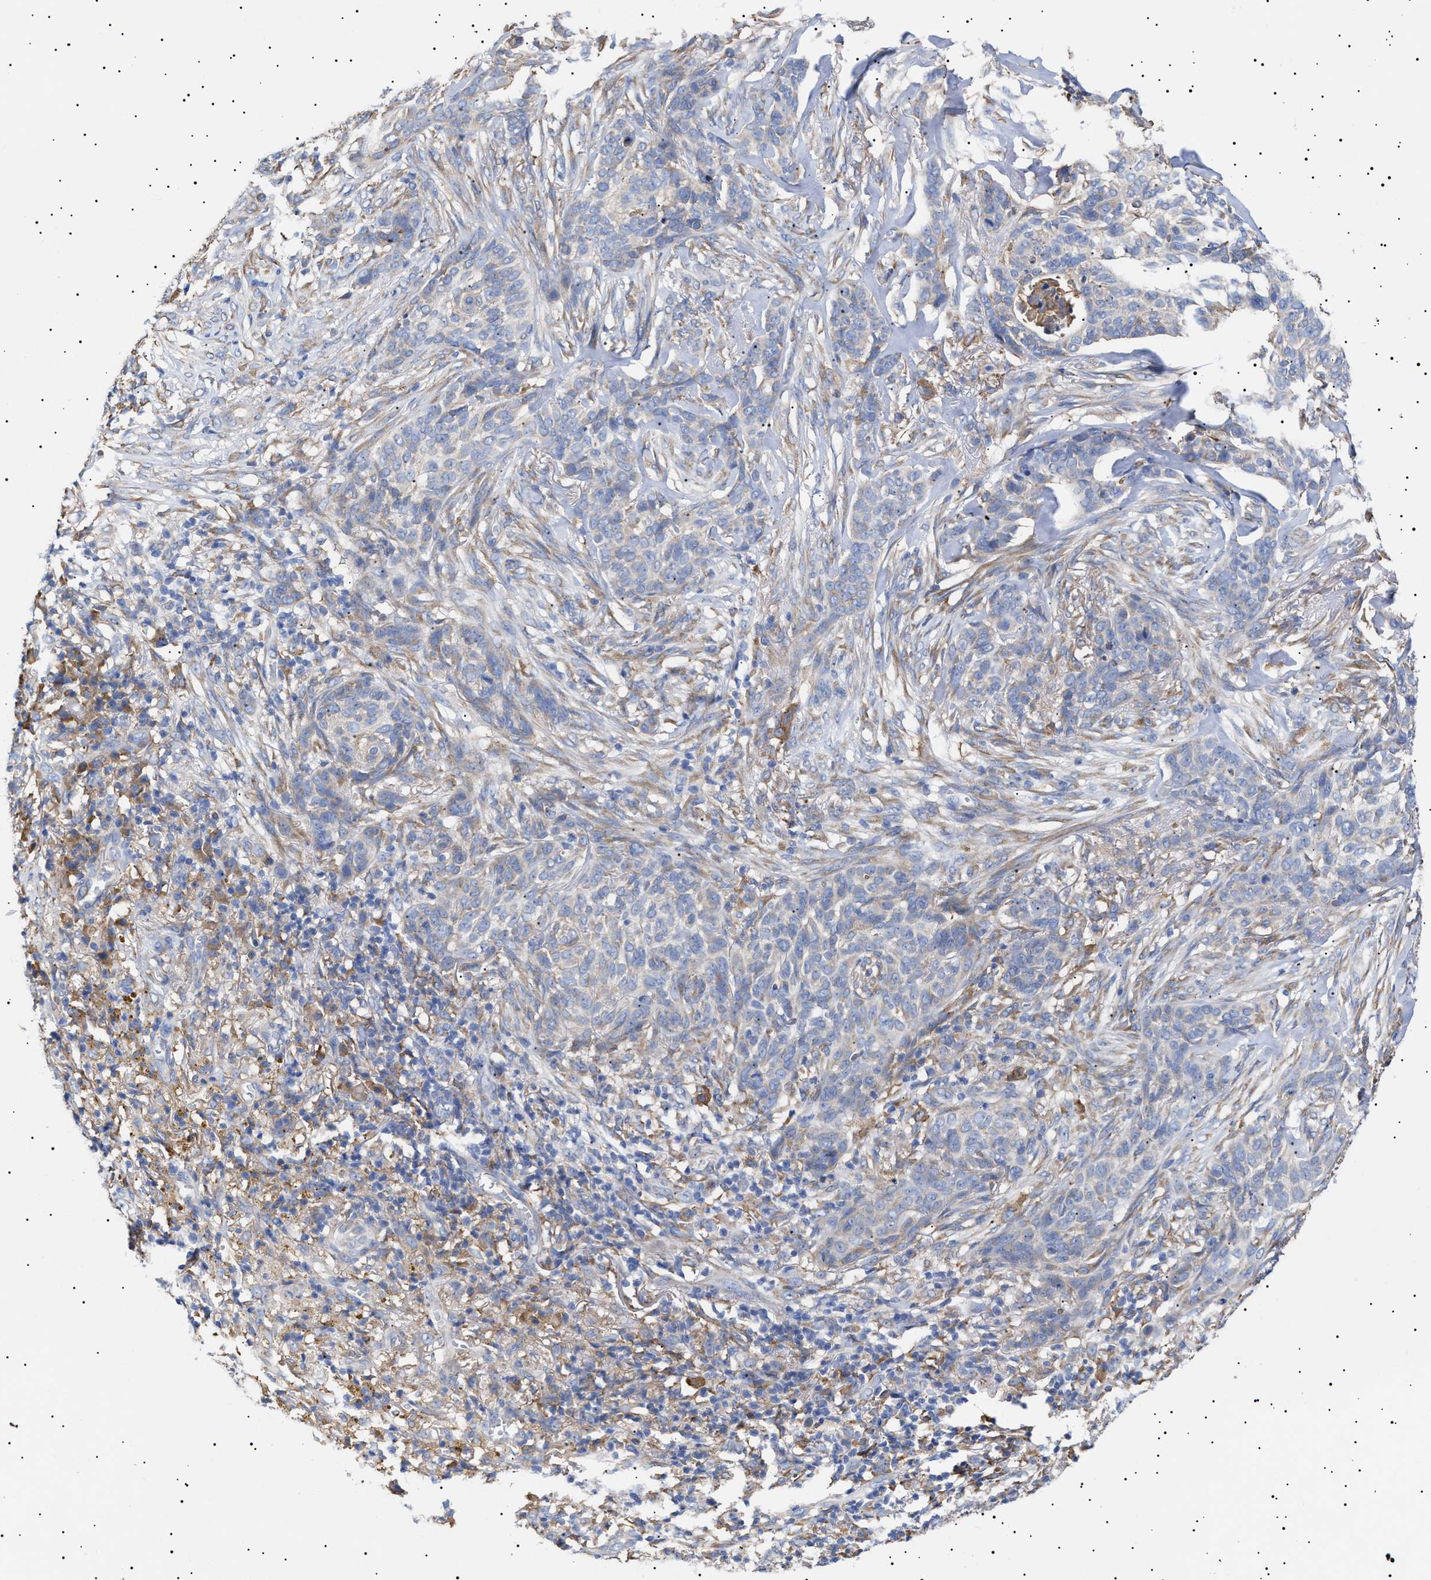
{"staining": {"intensity": "negative", "quantity": "none", "location": "none"}, "tissue": "skin cancer", "cell_type": "Tumor cells", "image_type": "cancer", "snomed": [{"axis": "morphology", "description": "Basal cell carcinoma"}, {"axis": "topography", "description": "Skin"}], "caption": "Tumor cells are negative for brown protein staining in skin cancer.", "gene": "ERCC6L2", "patient": {"sex": "male", "age": 85}}